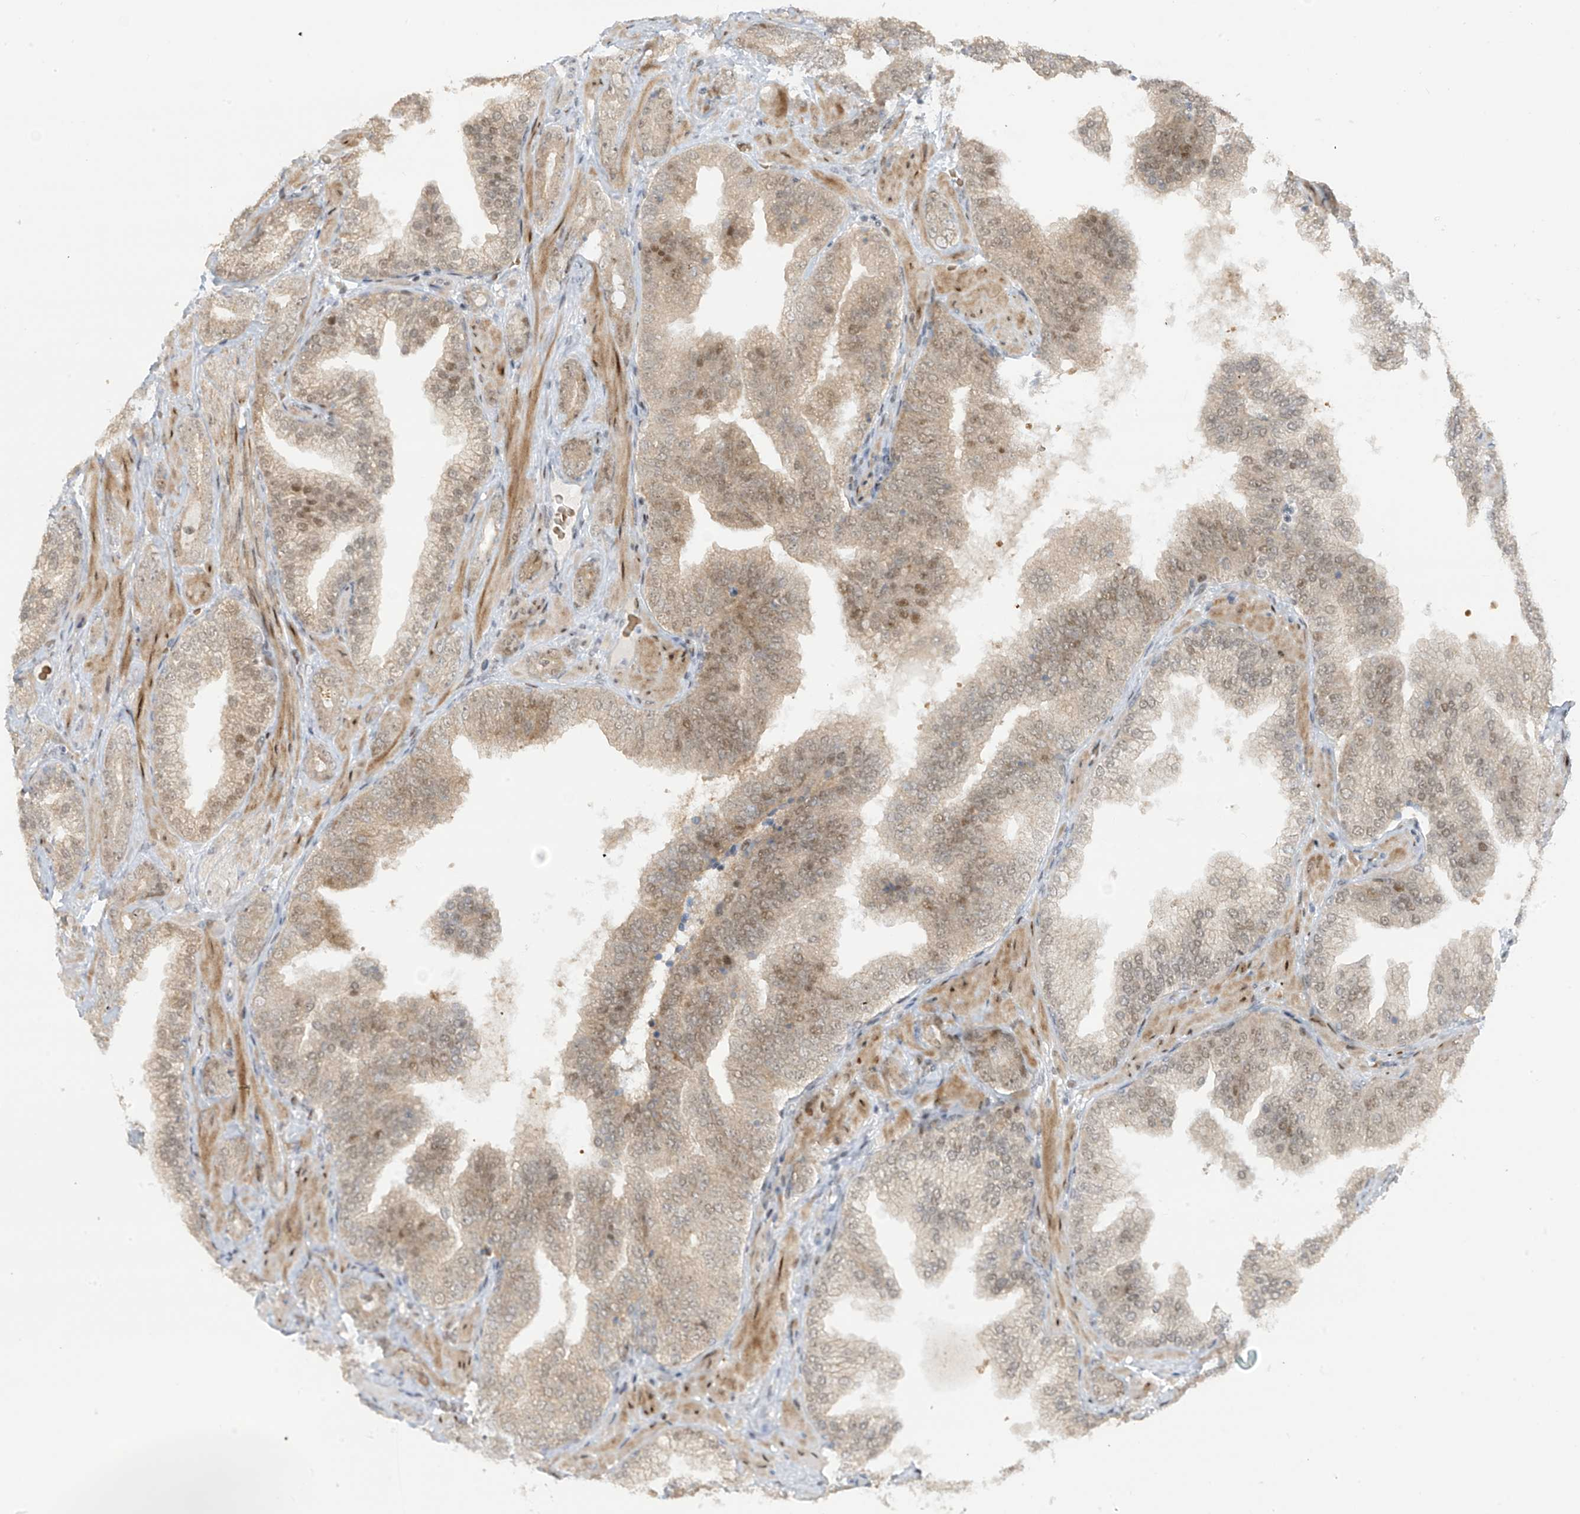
{"staining": {"intensity": "moderate", "quantity": "<25%", "location": "nuclear"}, "tissue": "prostate cancer", "cell_type": "Tumor cells", "image_type": "cancer", "snomed": [{"axis": "morphology", "description": "Adenocarcinoma, High grade"}, {"axis": "topography", "description": "Prostate"}], "caption": "DAB immunohistochemical staining of human adenocarcinoma (high-grade) (prostate) displays moderate nuclear protein staining in approximately <25% of tumor cells.", "gene": "ZCWPW2", "patient": {"sex": "male", "age": 58}}